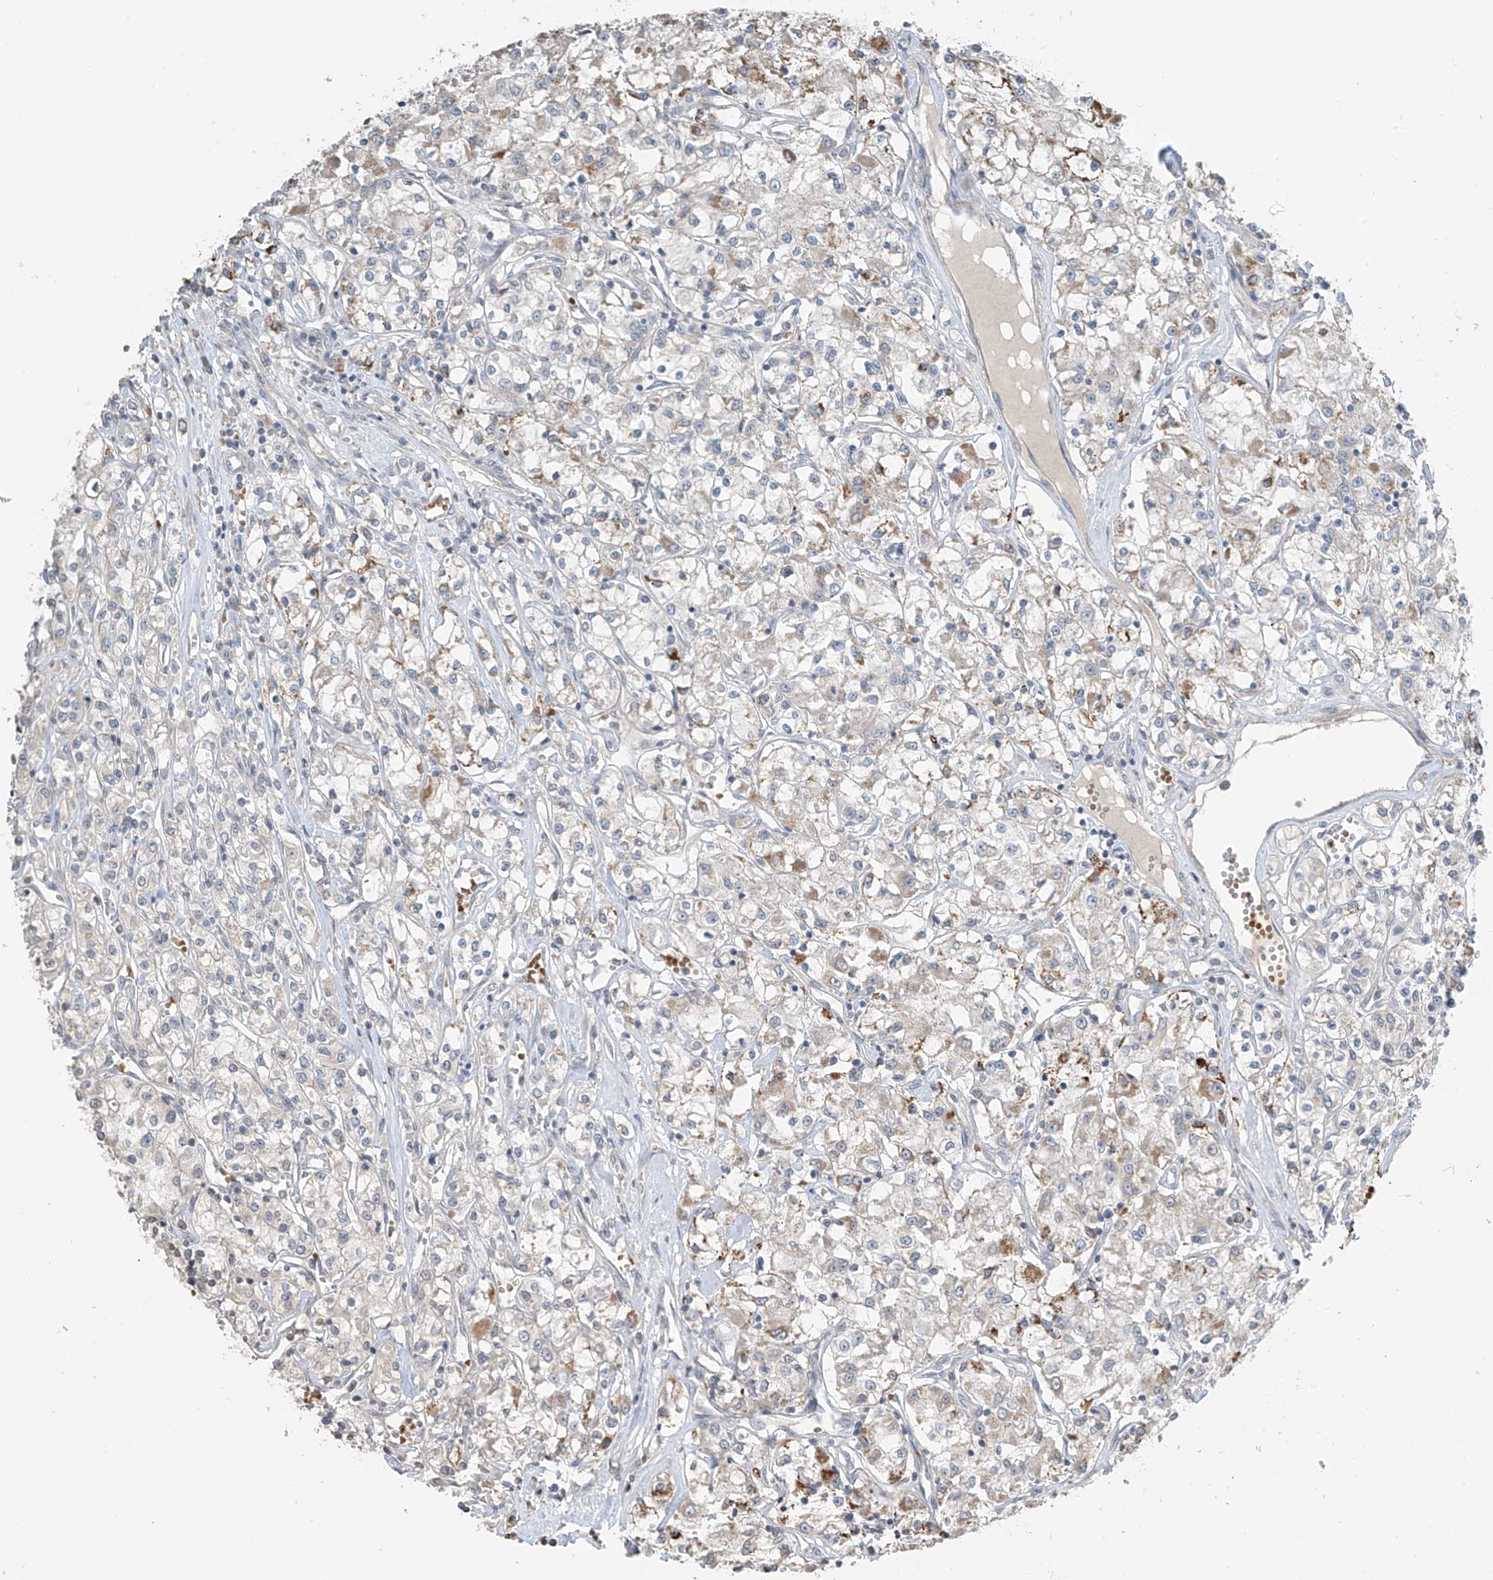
{"staining": {"intensity": "negative", "quantity": "none", "location": "none"}, "tissue": "renal cancer", "cell_type": "Tumor cells", "image_type": "cancer", "snomed": [{"axis": "morphology", "description": "Adenocarcinoma, NOS"}, {"axis": "topography", "description": "Kidney"}], "caption": "The immunohistochemistry (IHC) image has no significant positivity in tumor cells of adenocarcinoma (renal) tissue.", "gene": "HOXA11", "patient": {"sex": "female", "age": 59}}